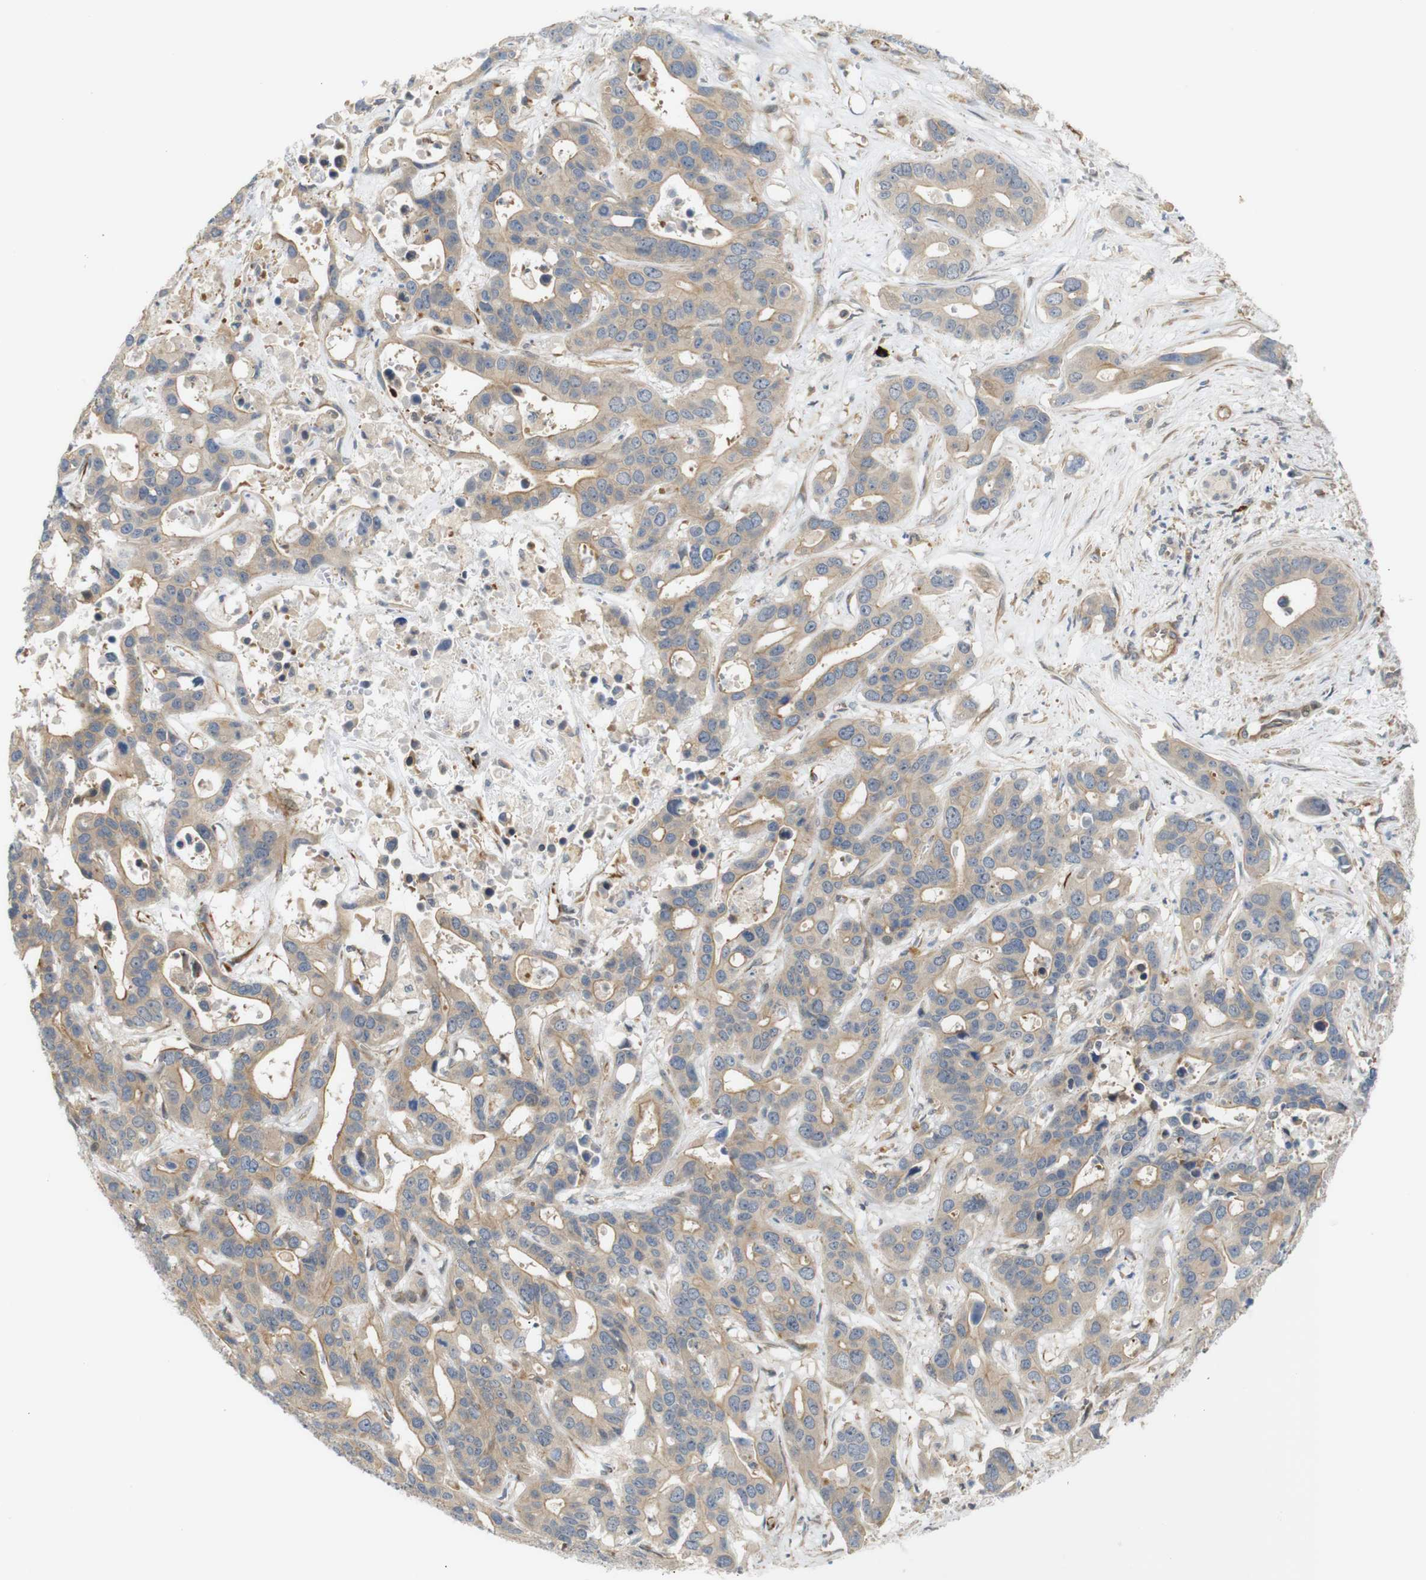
{"staining": {"intensity": "weak", "quantity": ">75%", "location": "cytoplasmic/membranous"}, "tissue": "liver cancer", "cell_type": "Tumor cells", "image_type": "cancer", "snomed": [{"axis": "morphology", "description": "Cholangiocarcinoma"}, {"axis": "topography", "description": "Liver"}], "caption": "Immunohistochemical staining of liver cancer (cholangiocarcinoma) exhibits low levels of weak cytoplasmic/membranous expression in about >75% of tumor cells.", "gene": "RPTOR", "patient": {"sex": "female", "age": 65}}